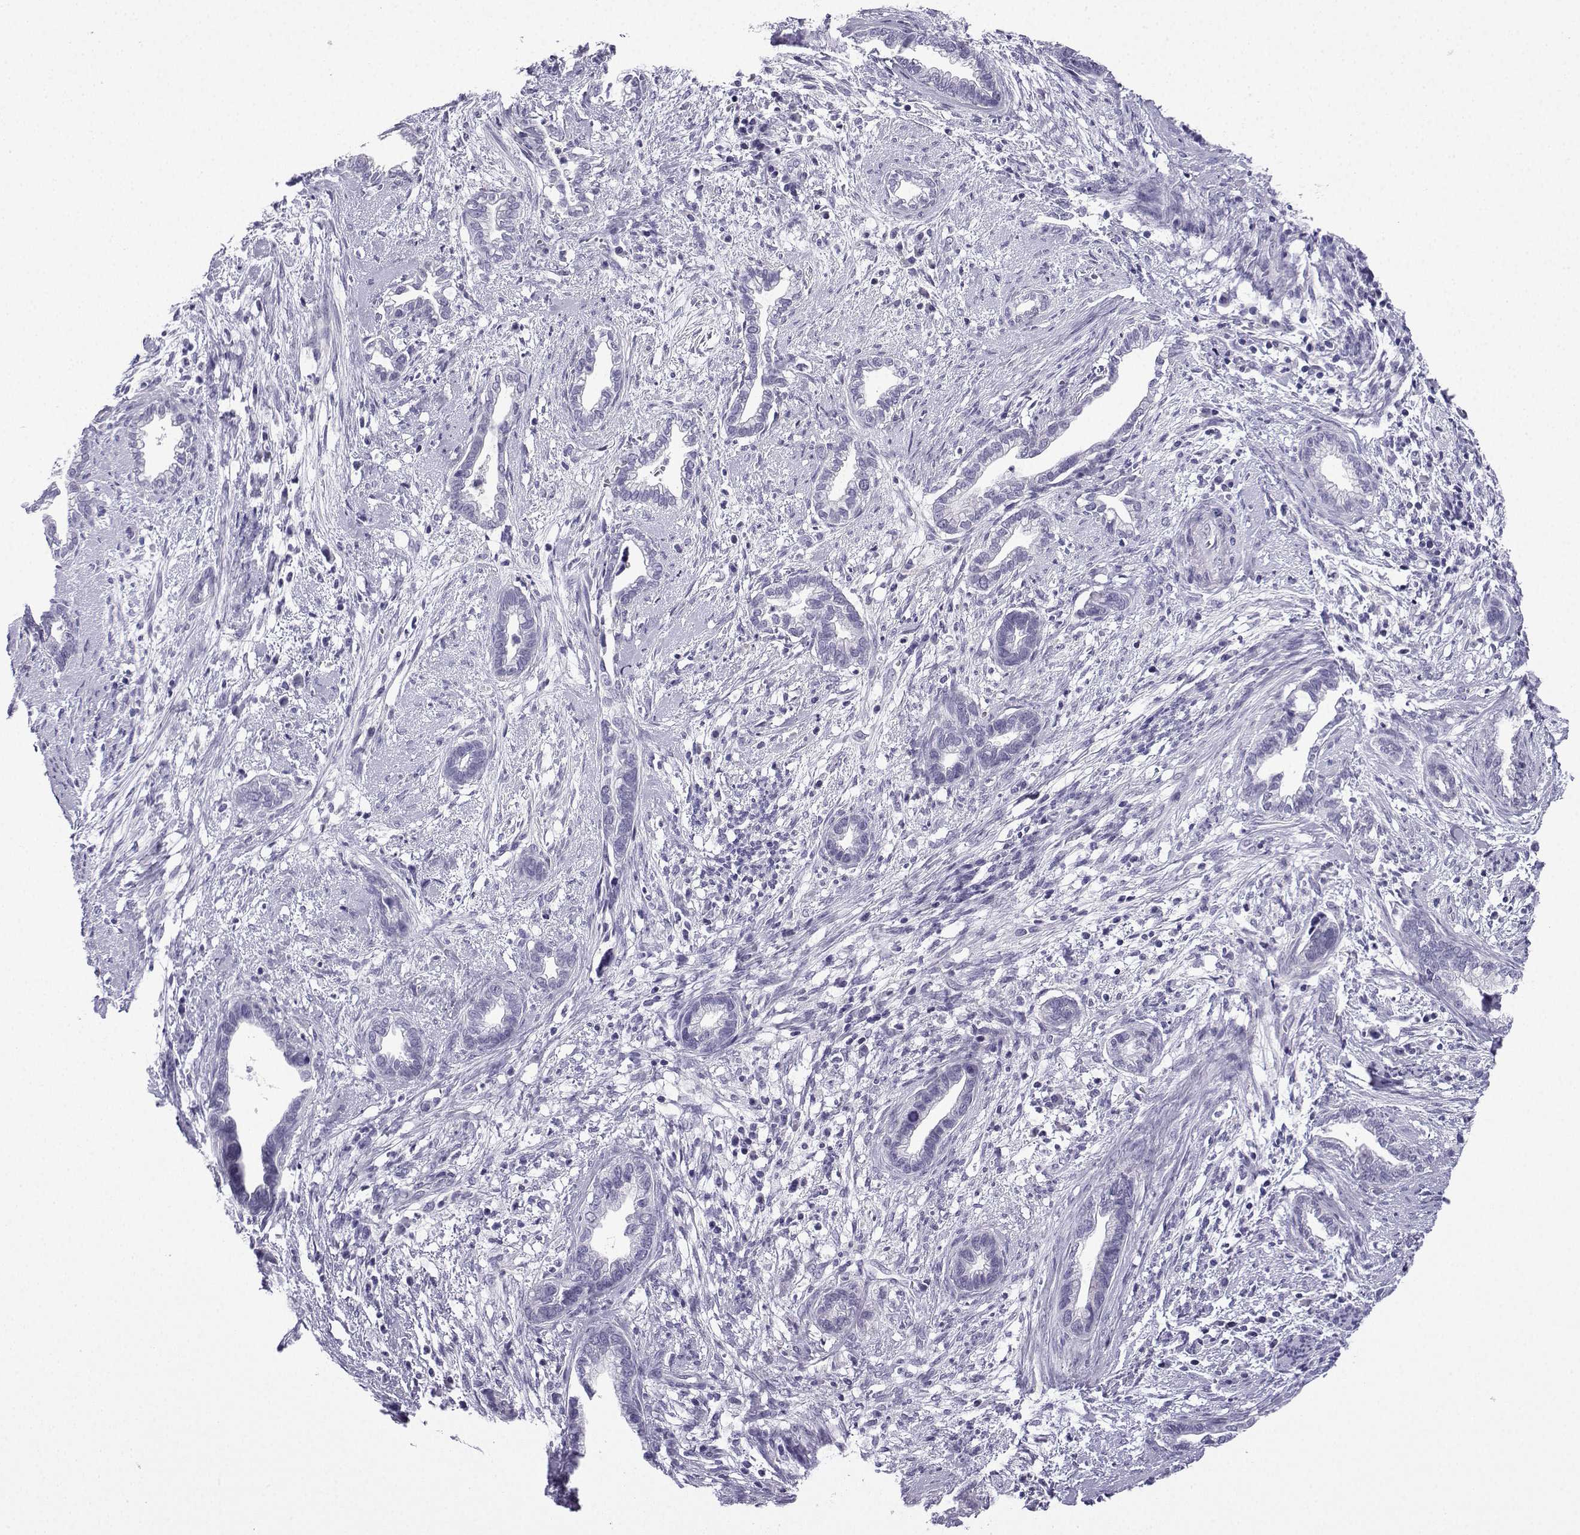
{"staining": {"intensity": "negative", "quantity": "none", "location": "none"}, "tissue": "cervical cancer", "cell_type": "Tumor cells", "image_type": "cancer", "snomed": [{"axis": "morphology", "description": "Adenocarcinoma, NOS"}, {"axis": "topography", "description": "Cervix"}], "caption": "An image of cervical cancer (adenocarcinoma) stained for a protein demonstrates no brown staining in tumor cells.", "gene": "ACRBP", "patient": {"sex": "female", "age": 62}}